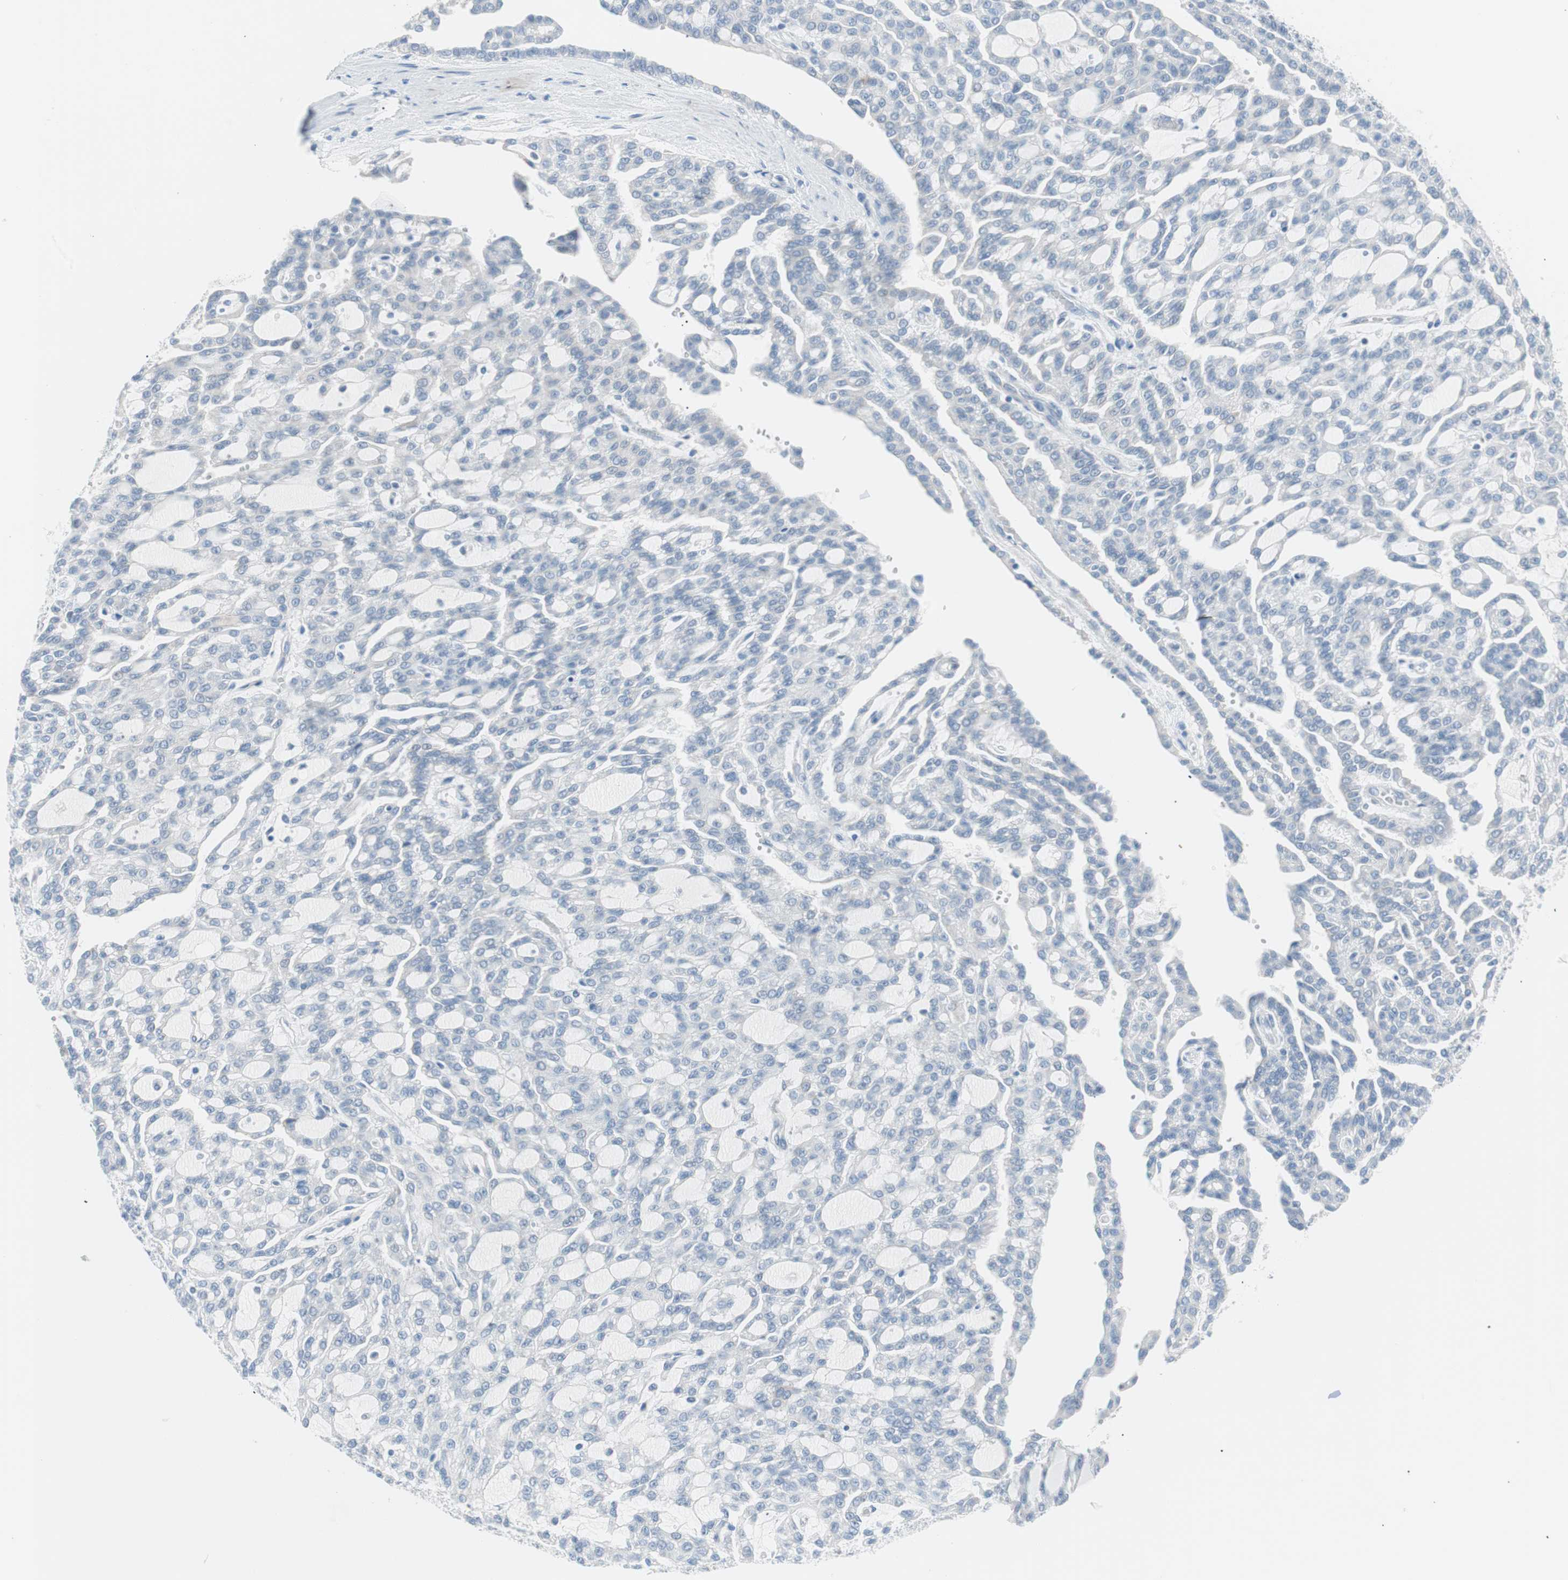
{"staining": {"intensity": "negative", "quantity": "none", "location": "none"}, "tissue": "renal cancer", "cell_type": "Tumor cells", "image_type": "cancer", "snomed": [{"axis": "morphology", "description": "Adenocarcinoma, NOS"}, {"axis": "topography", "description": "Kidney"}], "caption": "Immunohistochemical staining of adenocarcinoma (renal) demonstrates no significant expression in tumor cells.", "gene": "VIL1", "patient": {"sex": "male", "age": 63}}